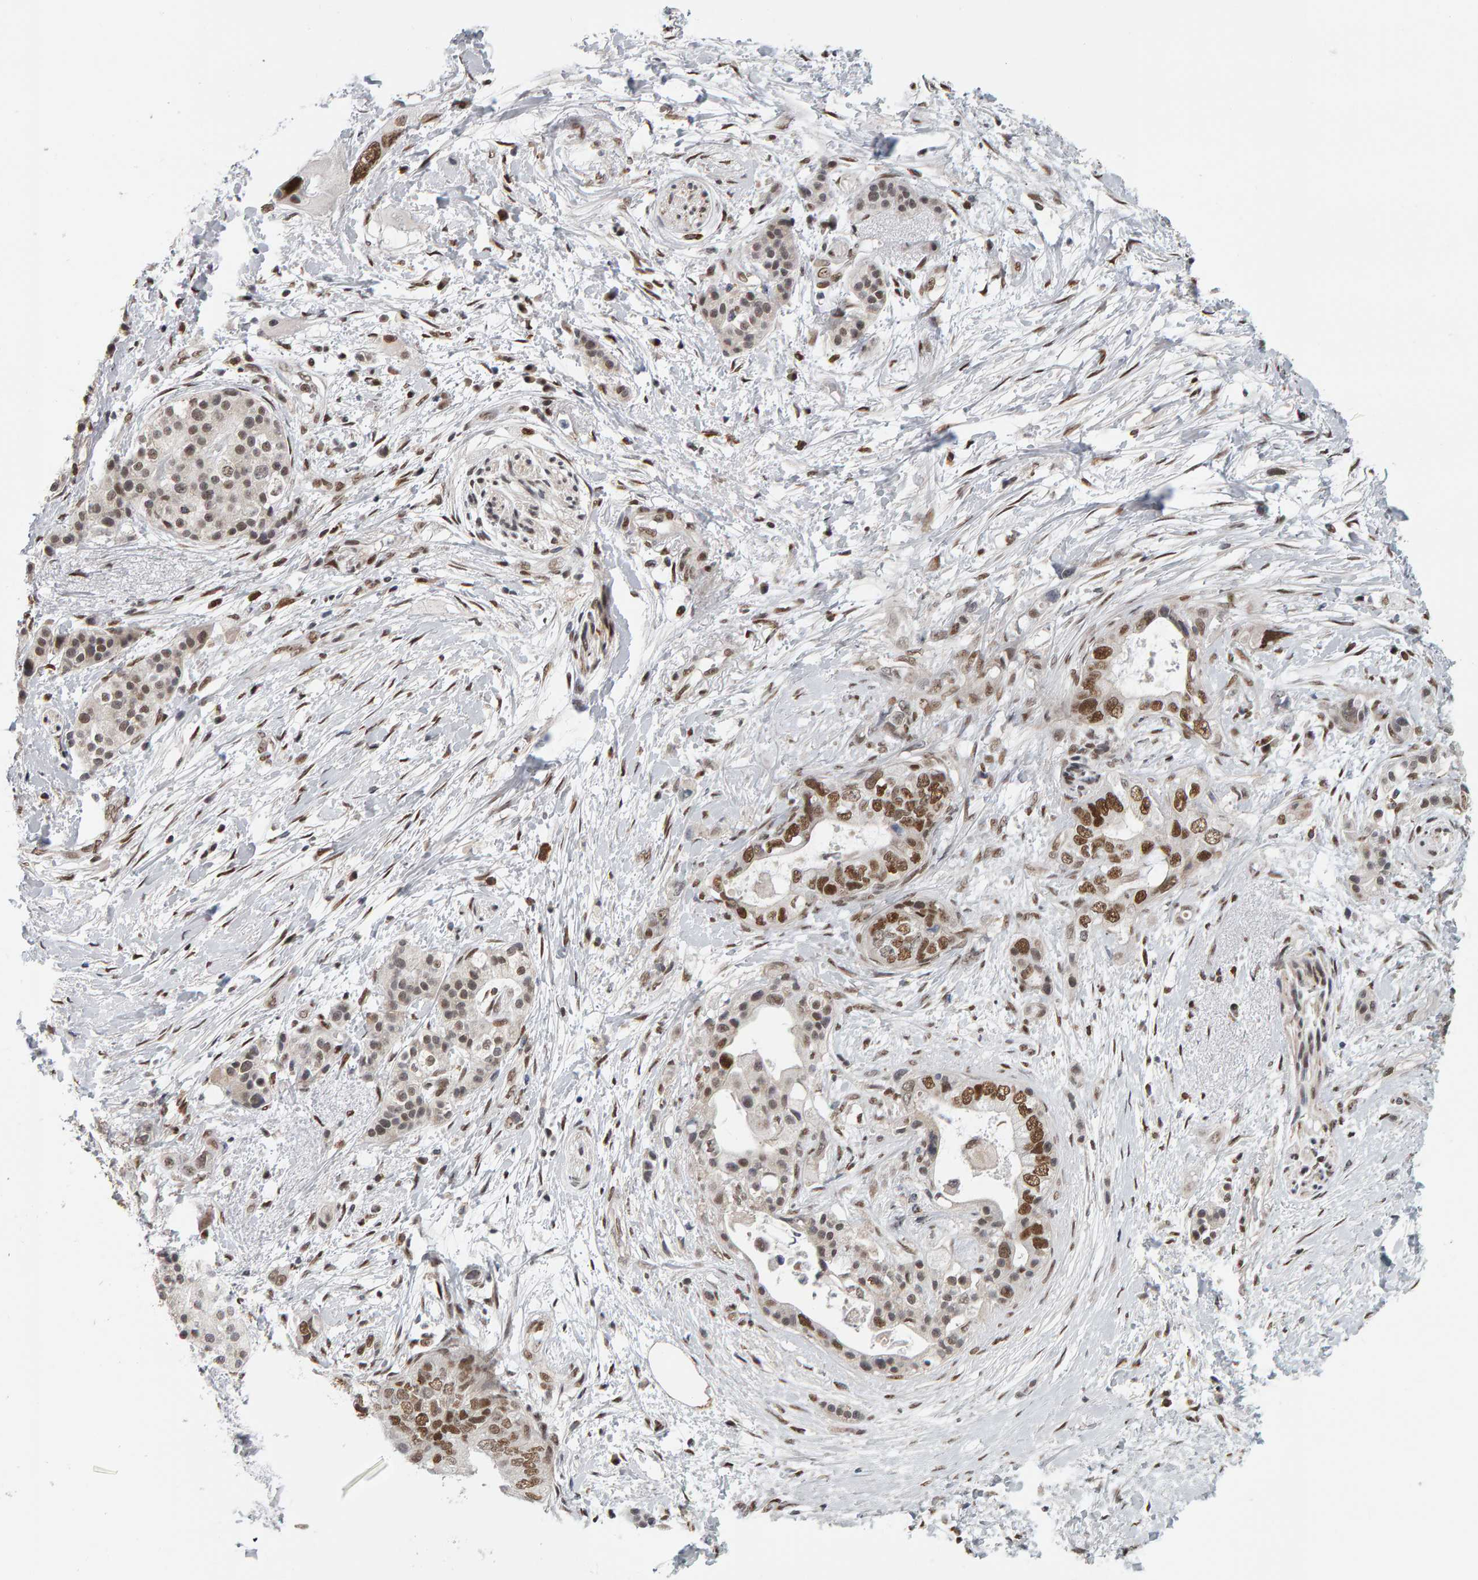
{"staining": {"intensity": "moderate", "quantity": ">75%", "location": "nuclear"}, "tissue": "pancreatic cancer", "cell_type": "Tumor cells", "image_type": "cancer", "snomed": [{"axis": "morphology", "description": "Adenocarcinoma, NOS"}, {"axis": "topography", "description": "Pancreas"}], "caption": "This micrograph exhibits immunohistochemistry staining of pancreatic cancer, with medium moderate nuclear expression in about >75% of tumor cells.", "gene": "ATF7IP", "patient": {"sex": "female", "age": 56}}